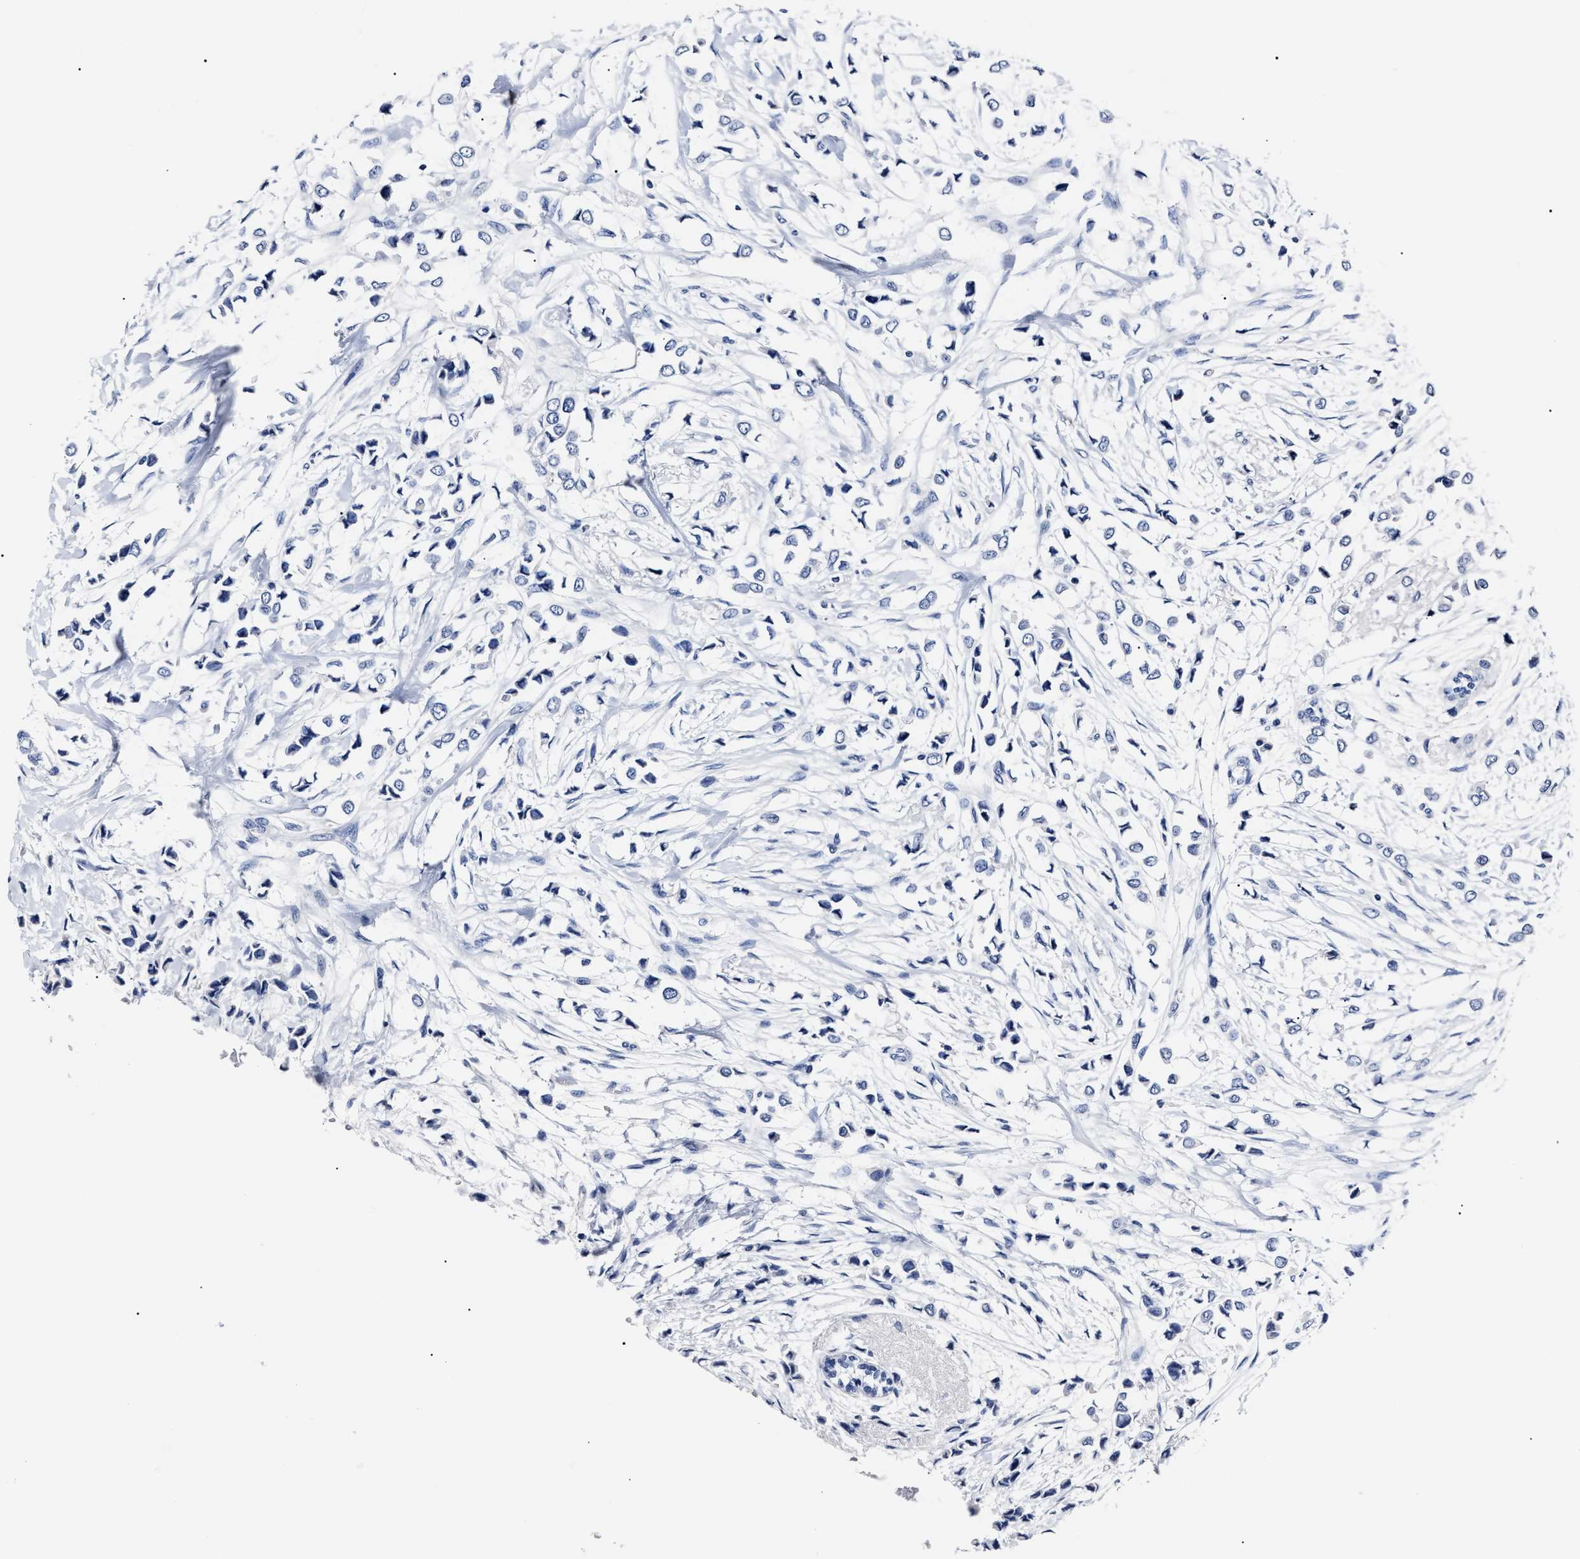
{"staining": {"intensity": "negative", "quantity": "none", "location": "none"}, "tissue": "breast cancer", "cell_type": "Tumor cells", "image_type": "cancer", "snomed": [{"axis": "morphology", "description": "Lobular carcinoma"}, {"axis": "topography", "description": "Breast"}], "caption": "Immunohistochemical staining of breast lobular carcinoma demonstrates no significant positivity in tumor cells.", "gene": "ALPG", "patient": {"sex": "female", "age": 51}}